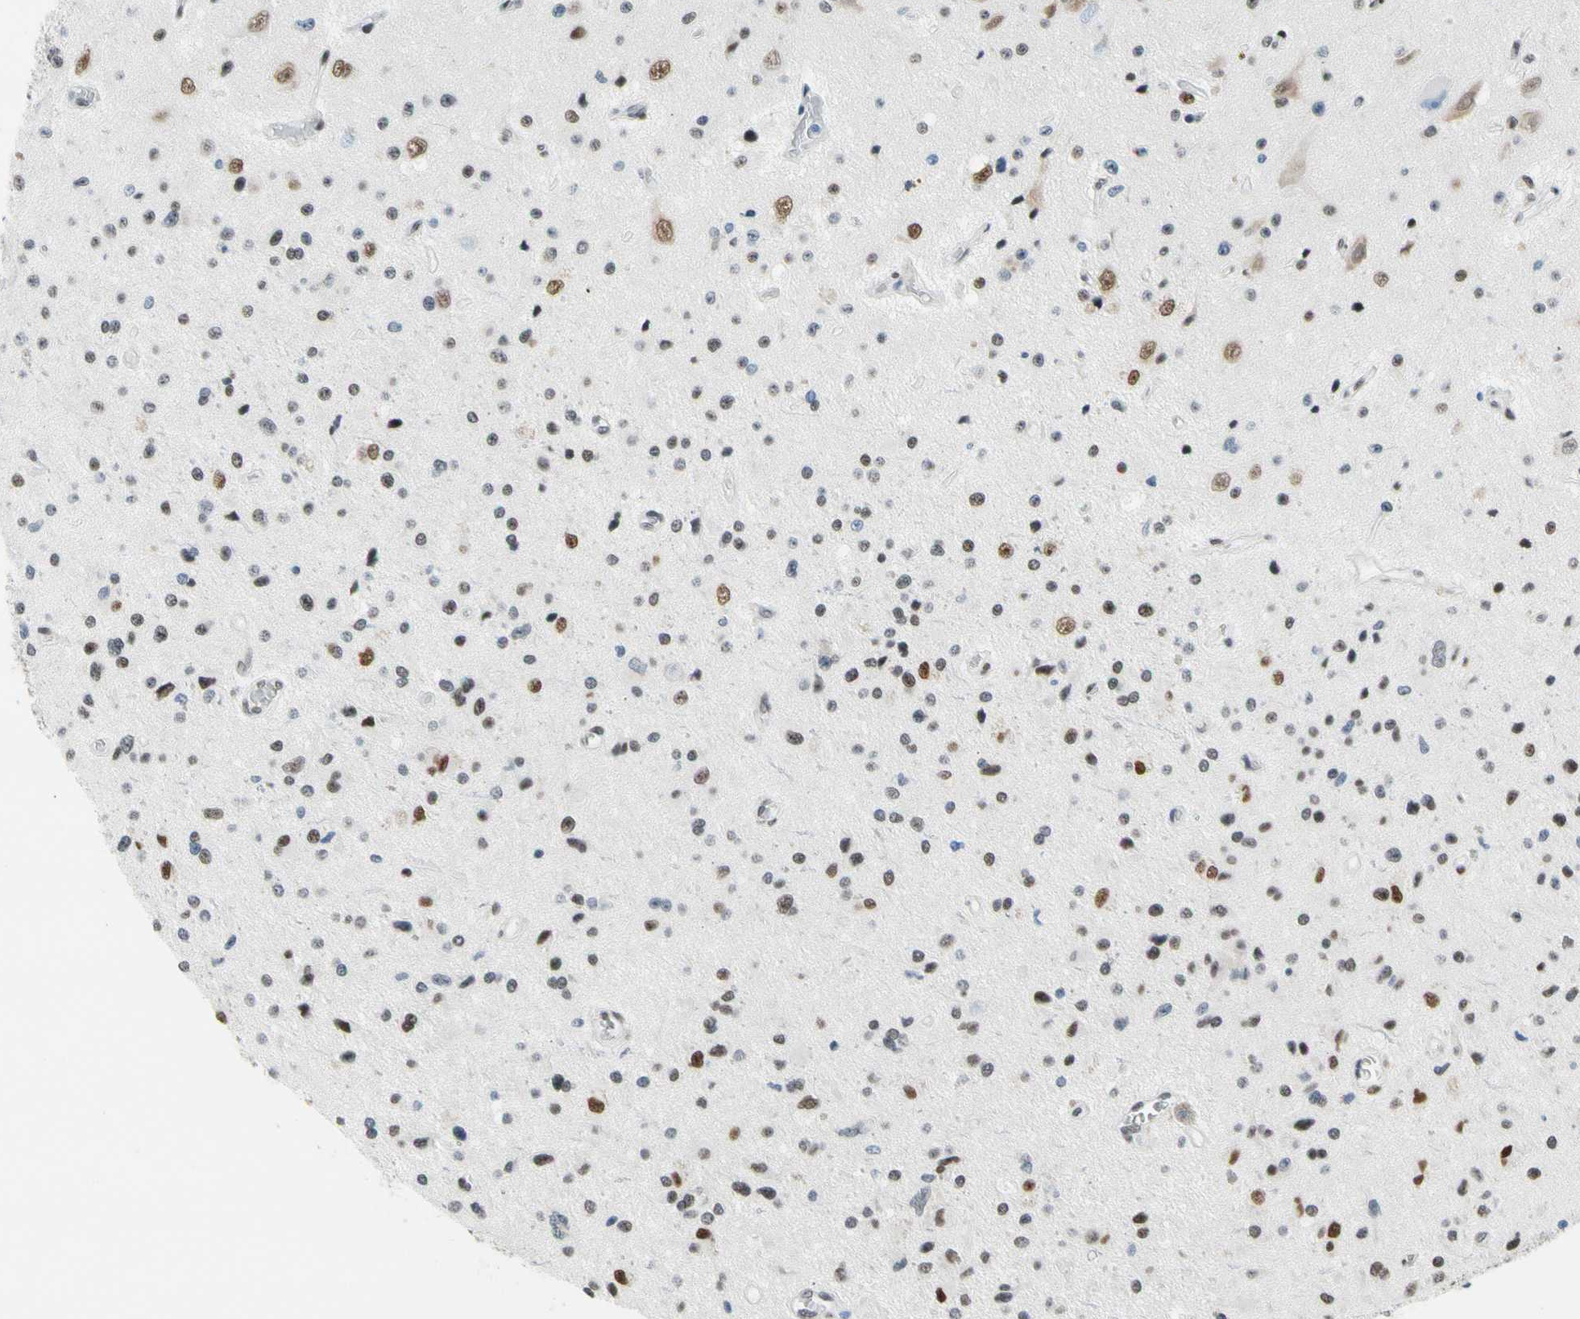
{"staining": {"intensity": "moderate", "quantity": "25%-75%", "location": "nuclear"}, "tissue": "glioma", "cell_type": "Tumor cells", "image_type": "cancer", "snomed": [{"axis": "morphology", "description": "Glioma, malignant, Low grade"}, {"axis": "topography", "description": "Brain"}], "caption": "Protein analysis of malignant glioma (low-grade) tissue displays moderate nuclear staining in approximately 25%-75% of tumor cells.", "gene": "NFIA", "patient": {"sex": "male", "age": 58}}